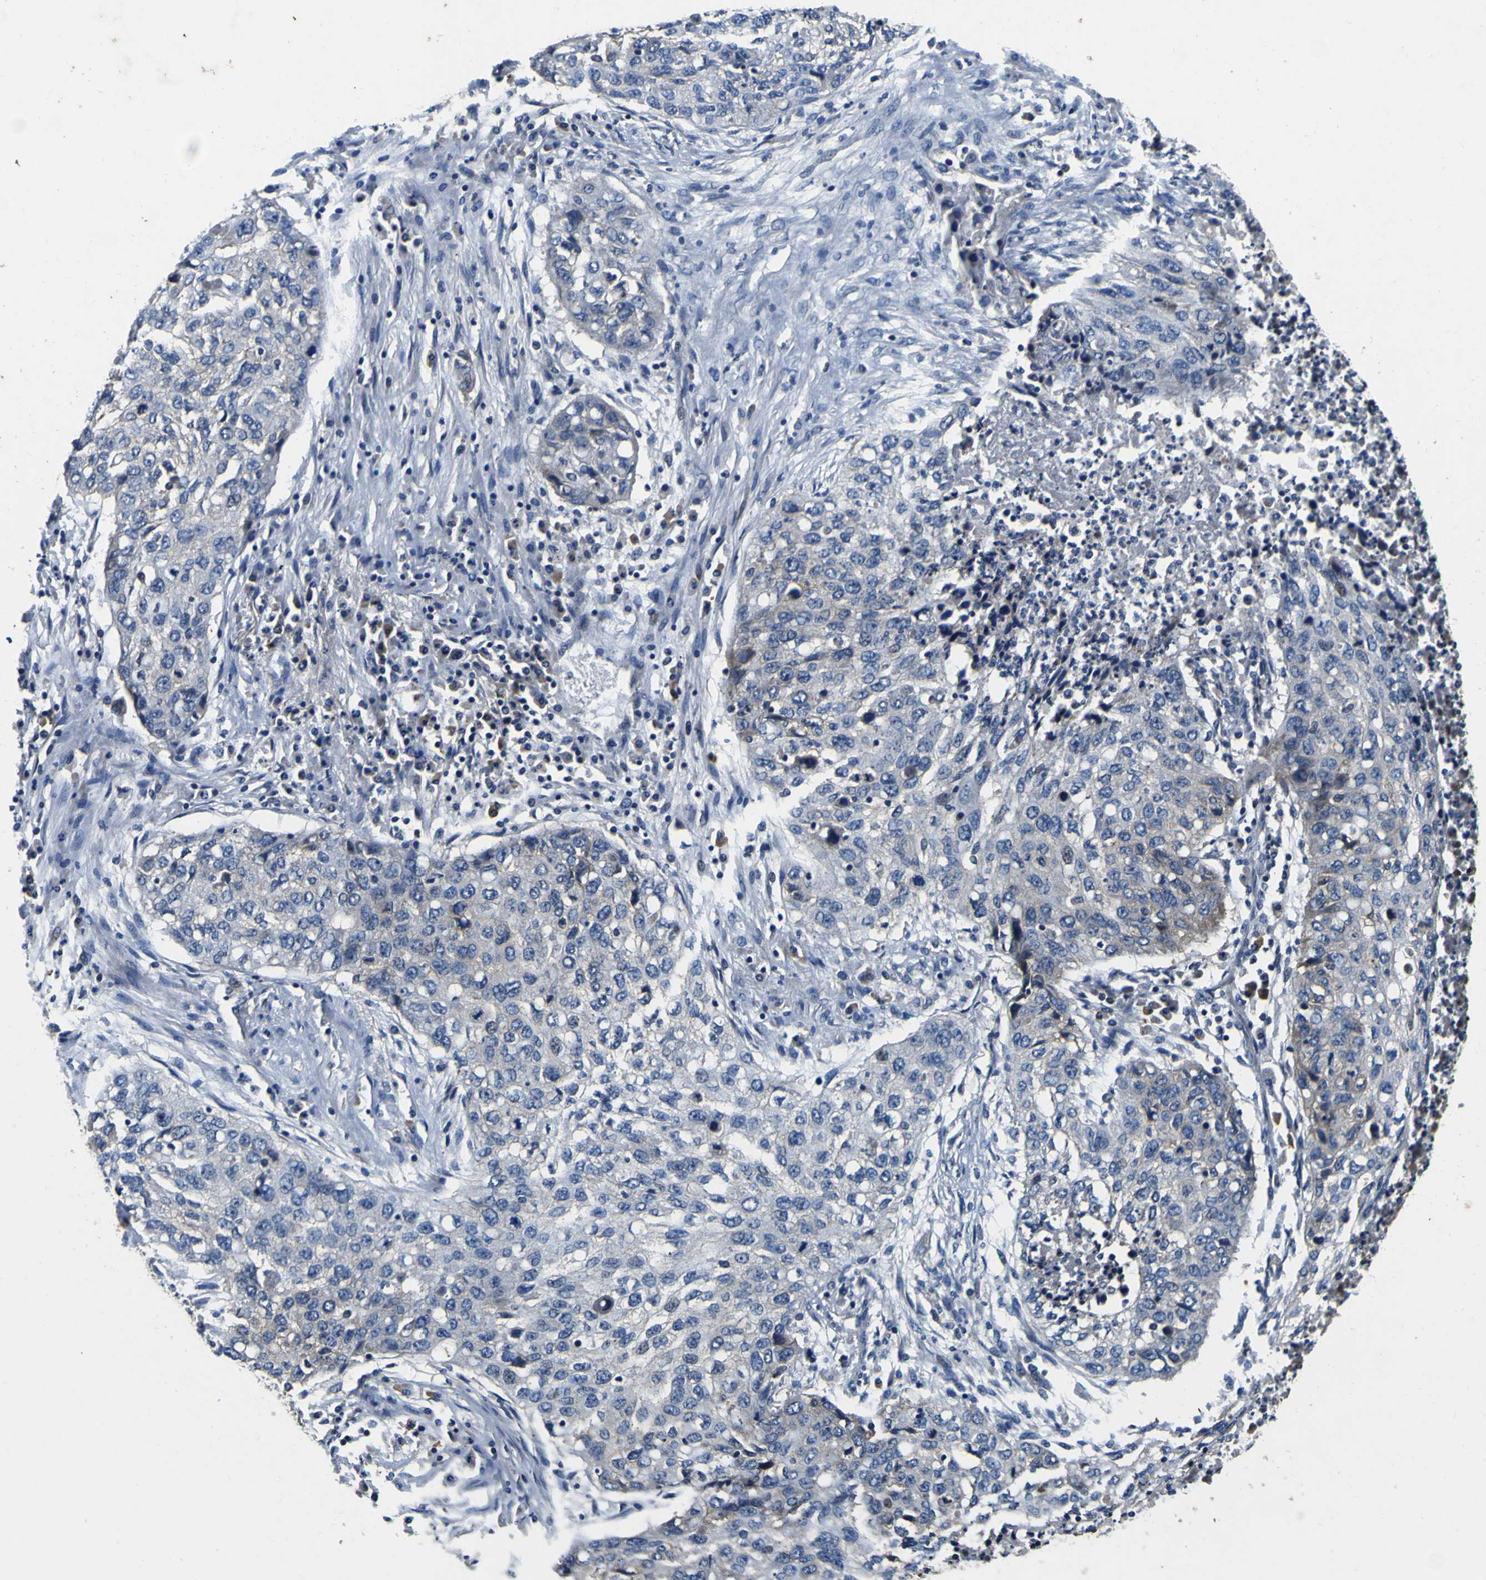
{"staining": {"intensity": "negative", "quantity": "none", "location": "none"}, "tissue": "lung cancer", "cell_type": "Tumor cells", "image_type": "cancer", "snomed": [{"axis": "morphology", "description": "Squamous cell carcinoma, NOS"}, {"axis": "topography", "description": "Lung"}], "caption": "Protein analysis of lung cancer reveals no significant positivity in tumor cells. Nuclei are stained in blue.", "gene": "EPHB4", "patient": {"sex": "female", "age": 63}}